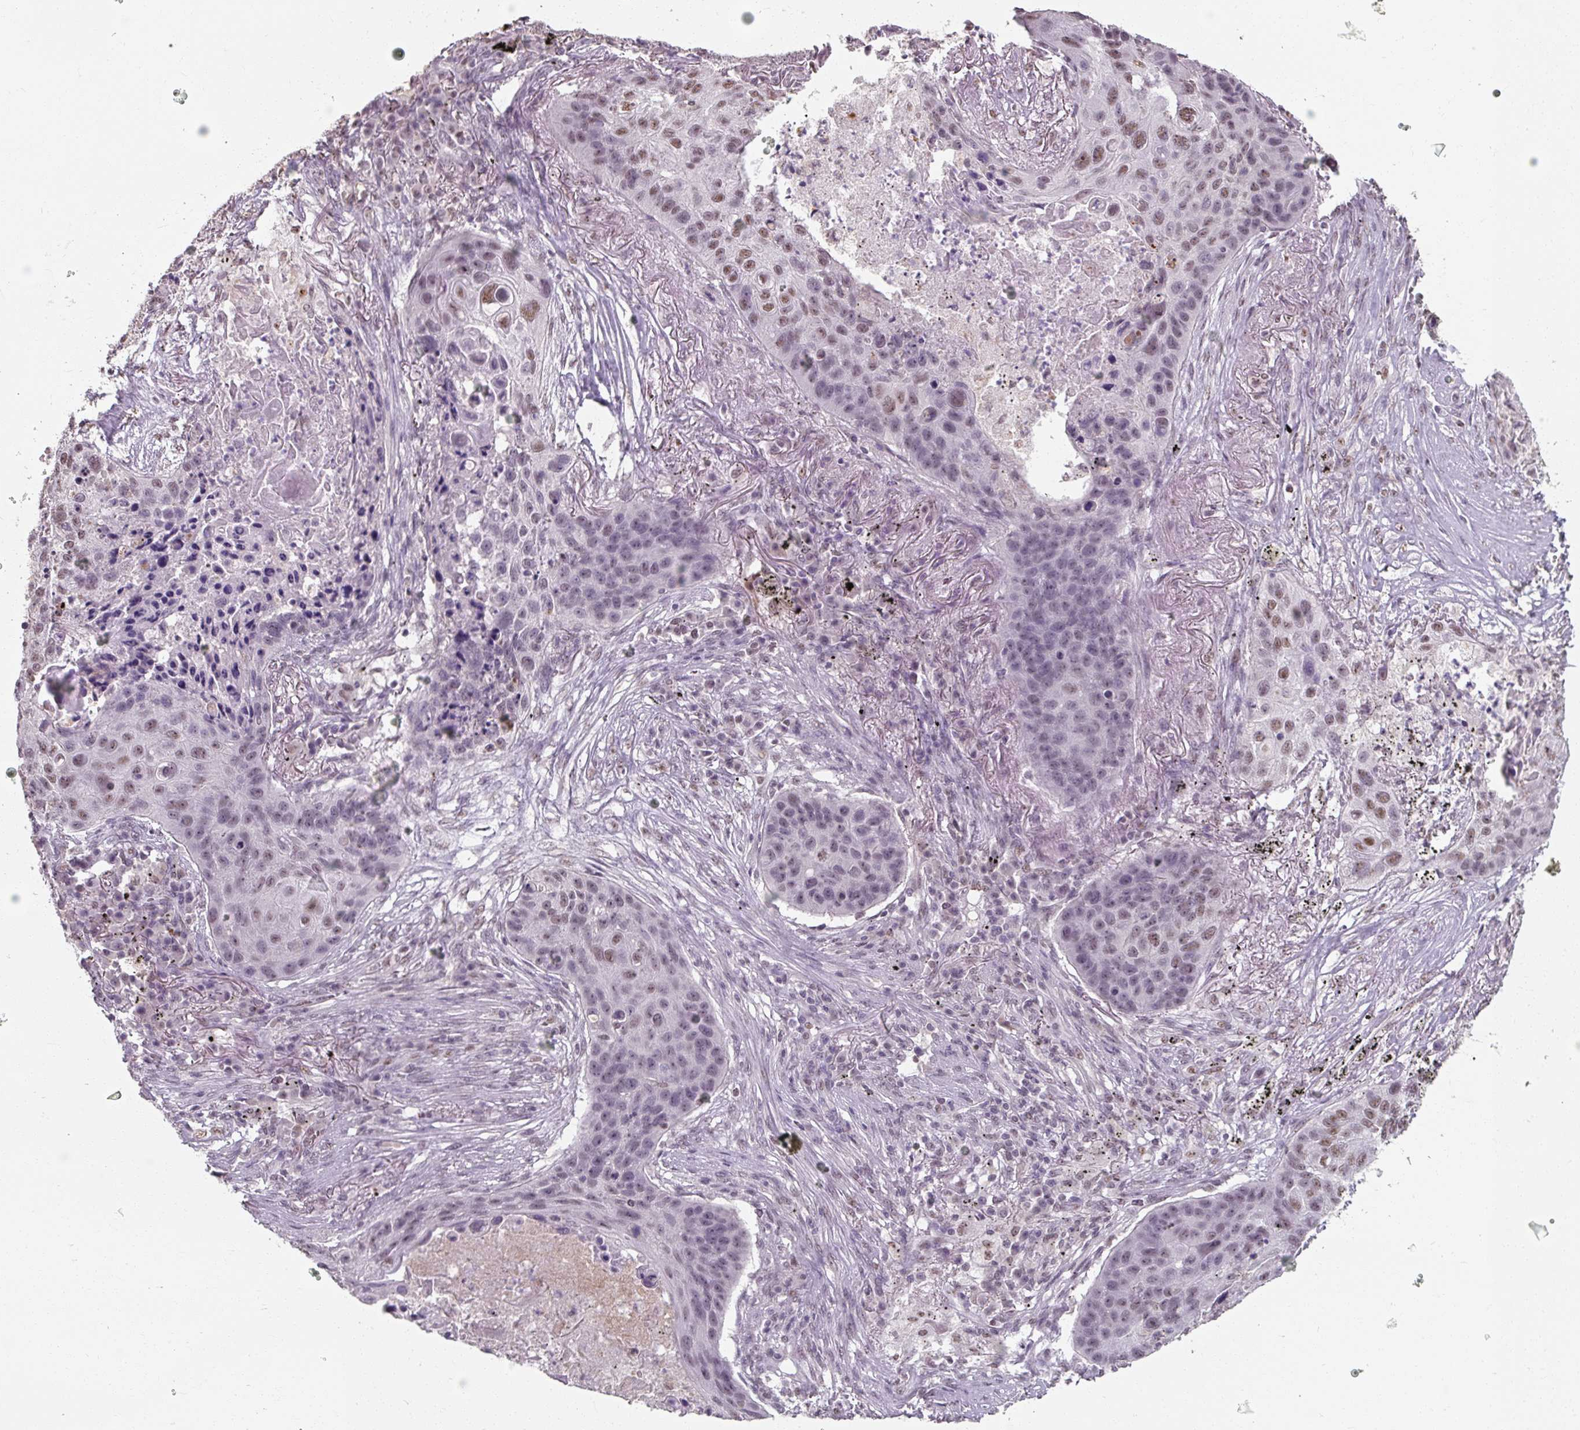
{"staining": {"intensity": "moderate", "quantity": "25%-75%", "location": "nuclear"}, "tissue": "lung cancer", "cell_type": "Tumor cells", "image_type": "cancer", "snomed": [{"axis": "morphology", "description": "Squamous cell carcinoma, NOS"}, {"axis": "topography", "description": "Lung"}], "caption": "The immunohistochemical stain shows moderate nuclear positivity in tumor cells of squamous cell carcinoma (lung) tissue.", "gene": "ZFTRAF1", "patient": {"sex": "female", "age": 63}}